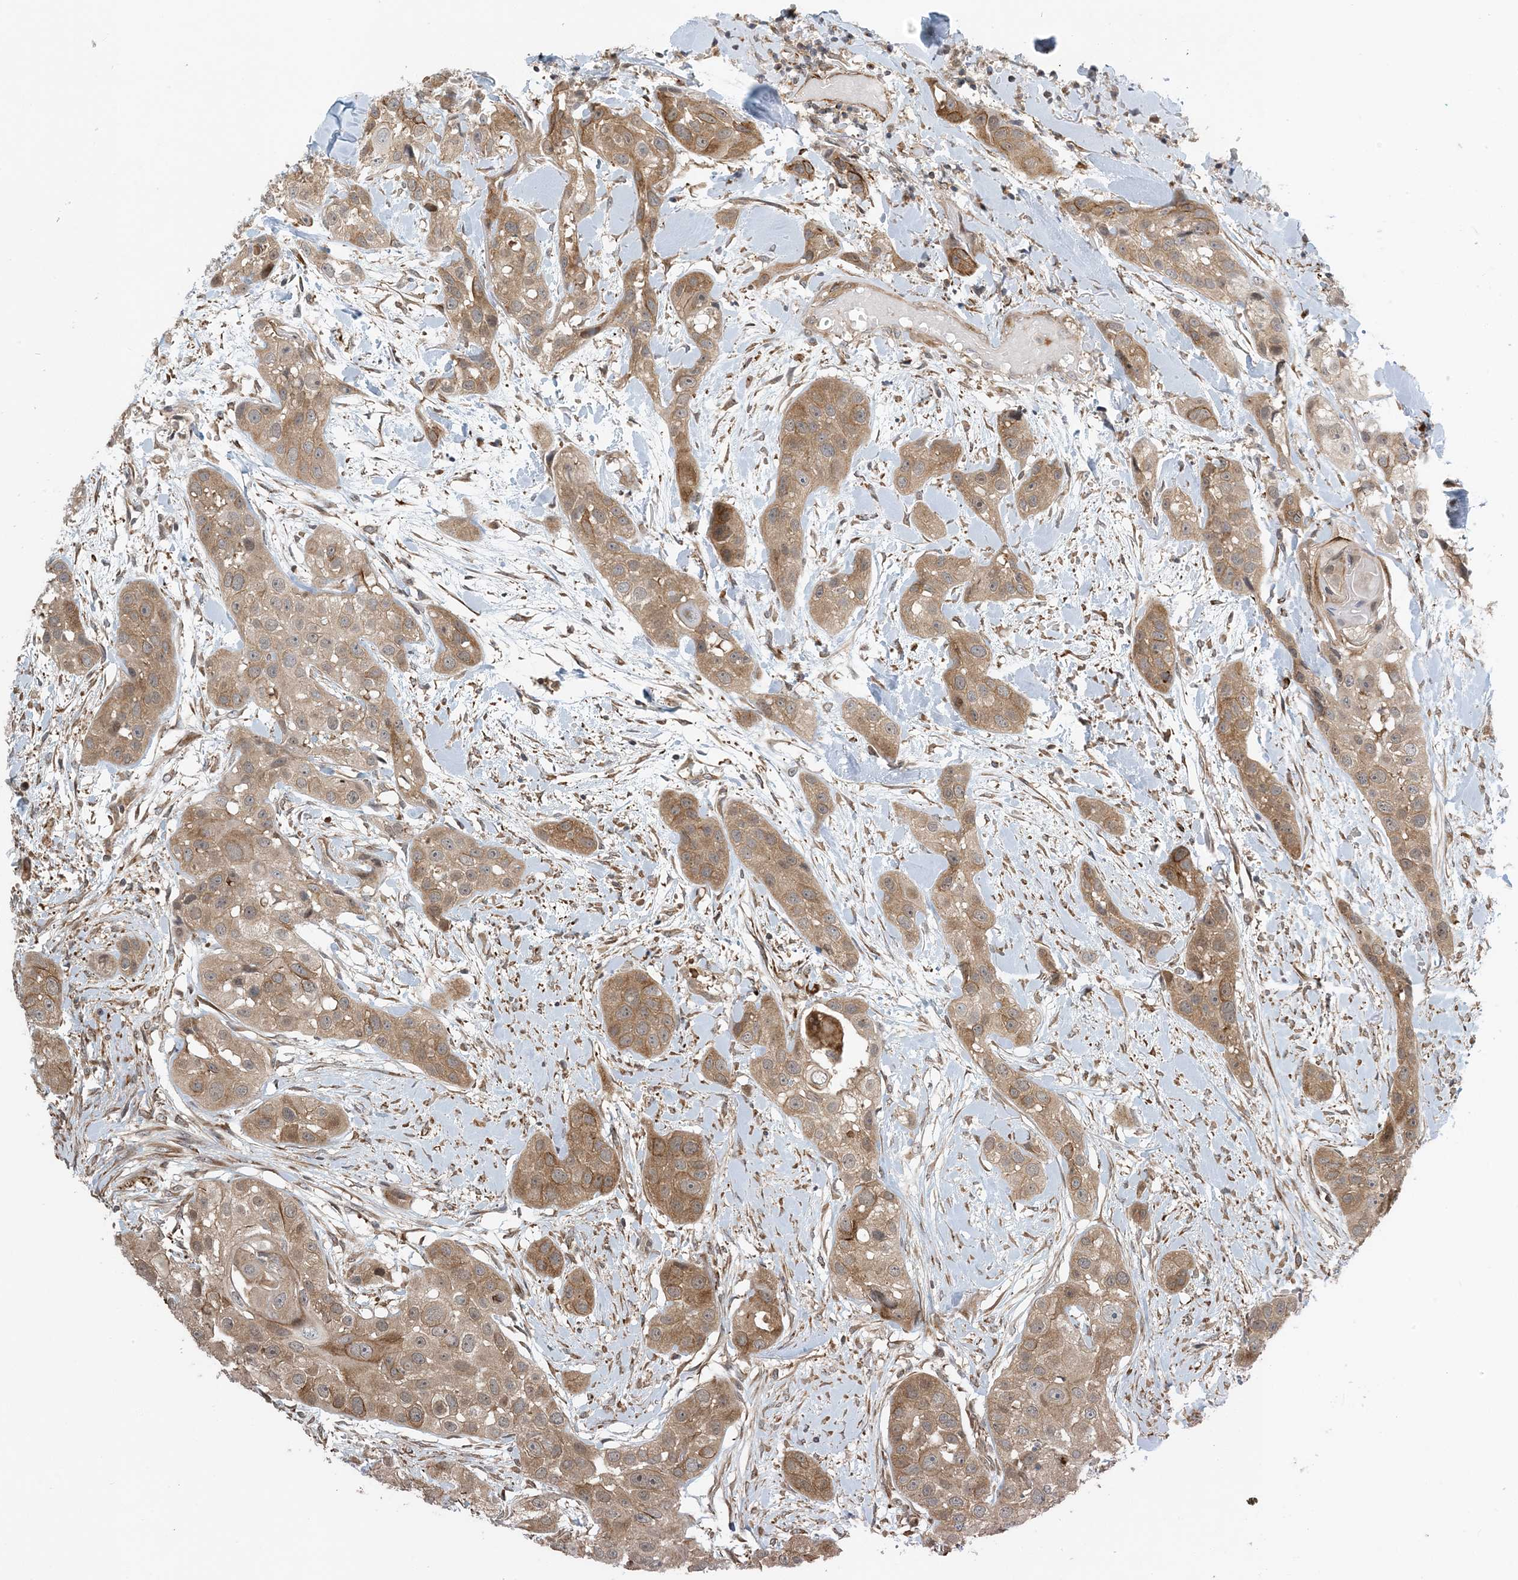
{"staining": {"intensity": "moderate", "quantity": ">75%", "location": "cytoplasmic/membranous"}, "tissue": "head and neck cancer", "cell_type": "Tumor cells", "image_type": "cancer", "snomed": [{"axis": "morphology", "description": "Normal tissue, NOS"}, {"axis": "morphology", "description": "Squamous cell carcinoma, NOS"}, {"axis": "topography", "description": "Skeletal muscle"}, {"axis": "topography", "description": "Head-Neck"}], "caption": "The immunohistochemical stain highlights moderate cytoplasmic/membranous staining in tumor cells of squamous cell carcinoma (head and neck) tissue.", "gene": "ZBTB3", "patient": {"sex": "male", "age": 51}}